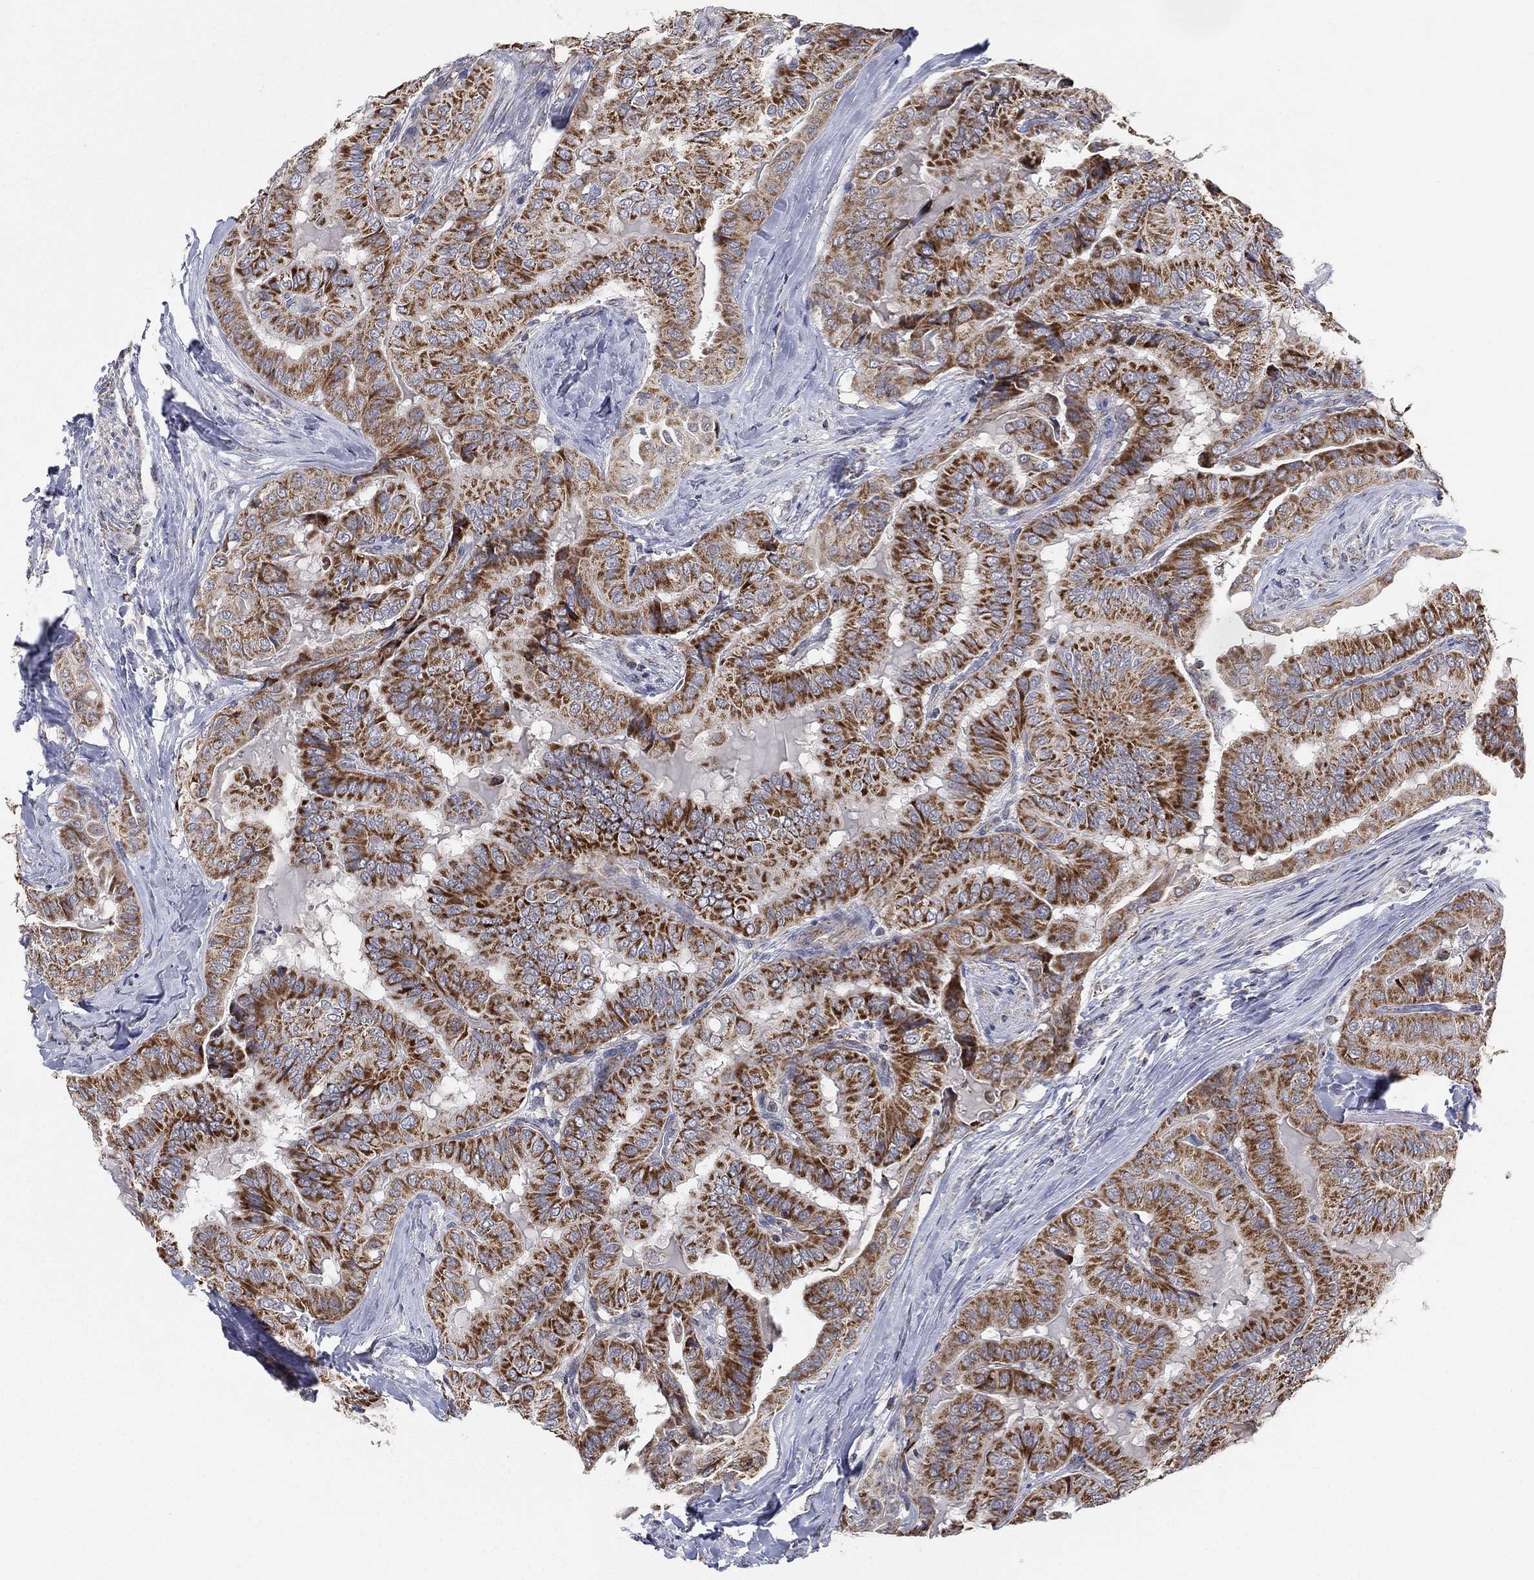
{"staining": {"intensity": "strong", "quantity": ">75%", "location": "cytoplasmic/membranous"}, "tissue": "thyroid cancer", "cell_type": "Tumor cells", "image_type": "cancer", "snomed": [{"axis": "morphology", "description": "Papillary adenocarcinoma, NOS"}, {"axis": "topography", "description": "Thyroid gland"}], "caption": "Protein staining by immunohistochemistry (IHC) reveals strong cytoplasmic/membranous expression in approximately >75% of tumor cells in thyroid papillary adenocarcinoma.", "gene": "PSMG4", "patient": {"sex": "female", "age": 68}}